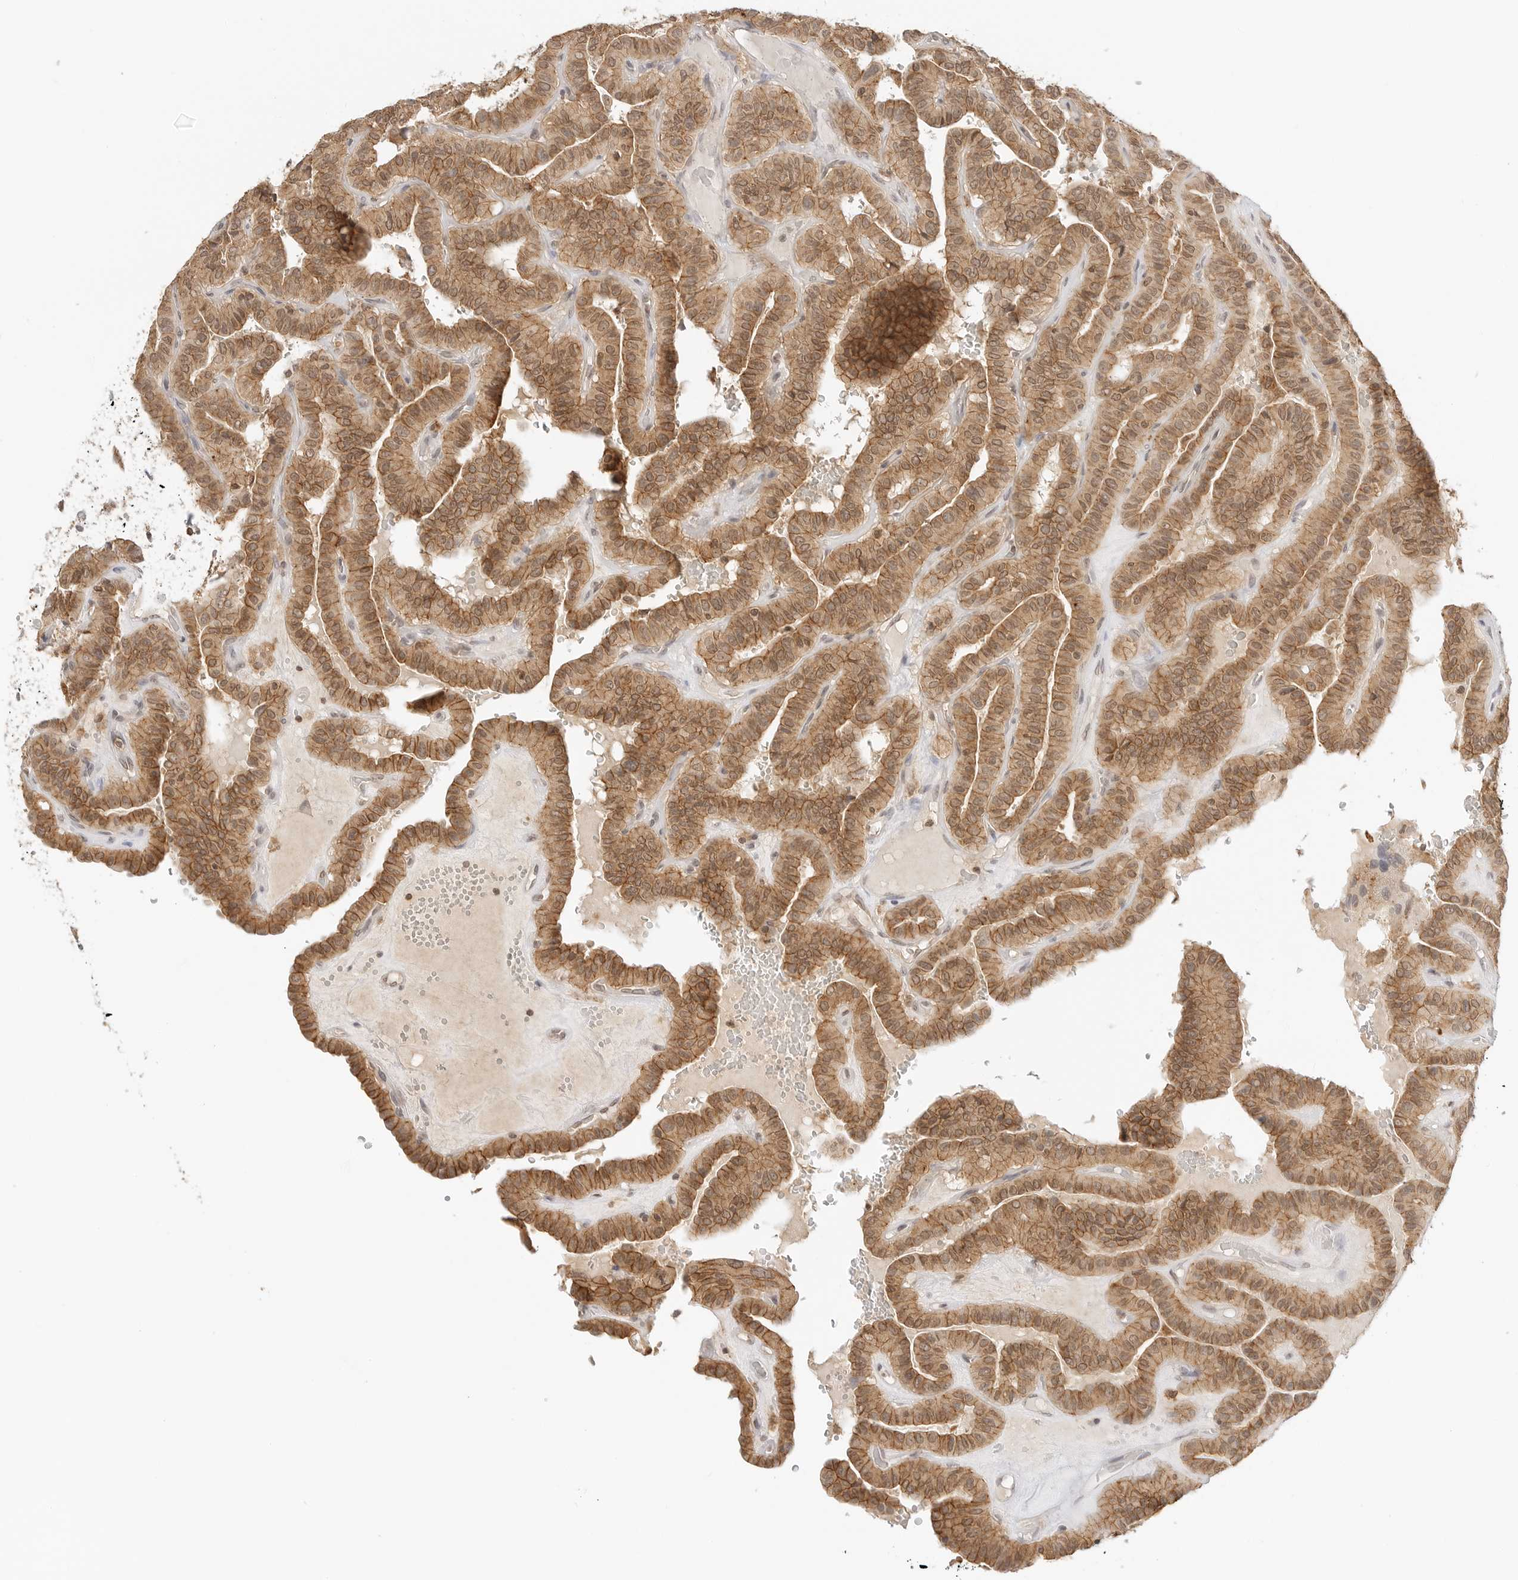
{"staining": {"intensity": "moderate", "quantity": ">75%", "location": "cytoplasmic/membranous"}, "tissue": "thyroid cancer", "cell_type": "Tumor cells", "image_type": "cancer", "snomed": [{"axis": "morphology", "description": "Papillary adenocarcinoma, NOS"}, {"axis": "topography", "description": "Thyroid gland"}], "caption": "Immunohistochemistry (IHC) staining of thyroid cancer, which demonstrates medium levels of moderate cytoplasmic/membranous staining in about >75% of tumor cells indicating moderate cytoplasmic/membranous protein expression. The staining was performed using DAB (3,3'-diaminobenzidine) (brown) for protein detection and nuclei were counterstained in hematoxylin (blue).", "gene": "EPHA1", "patient": {"sex": "male", "age": 77}}